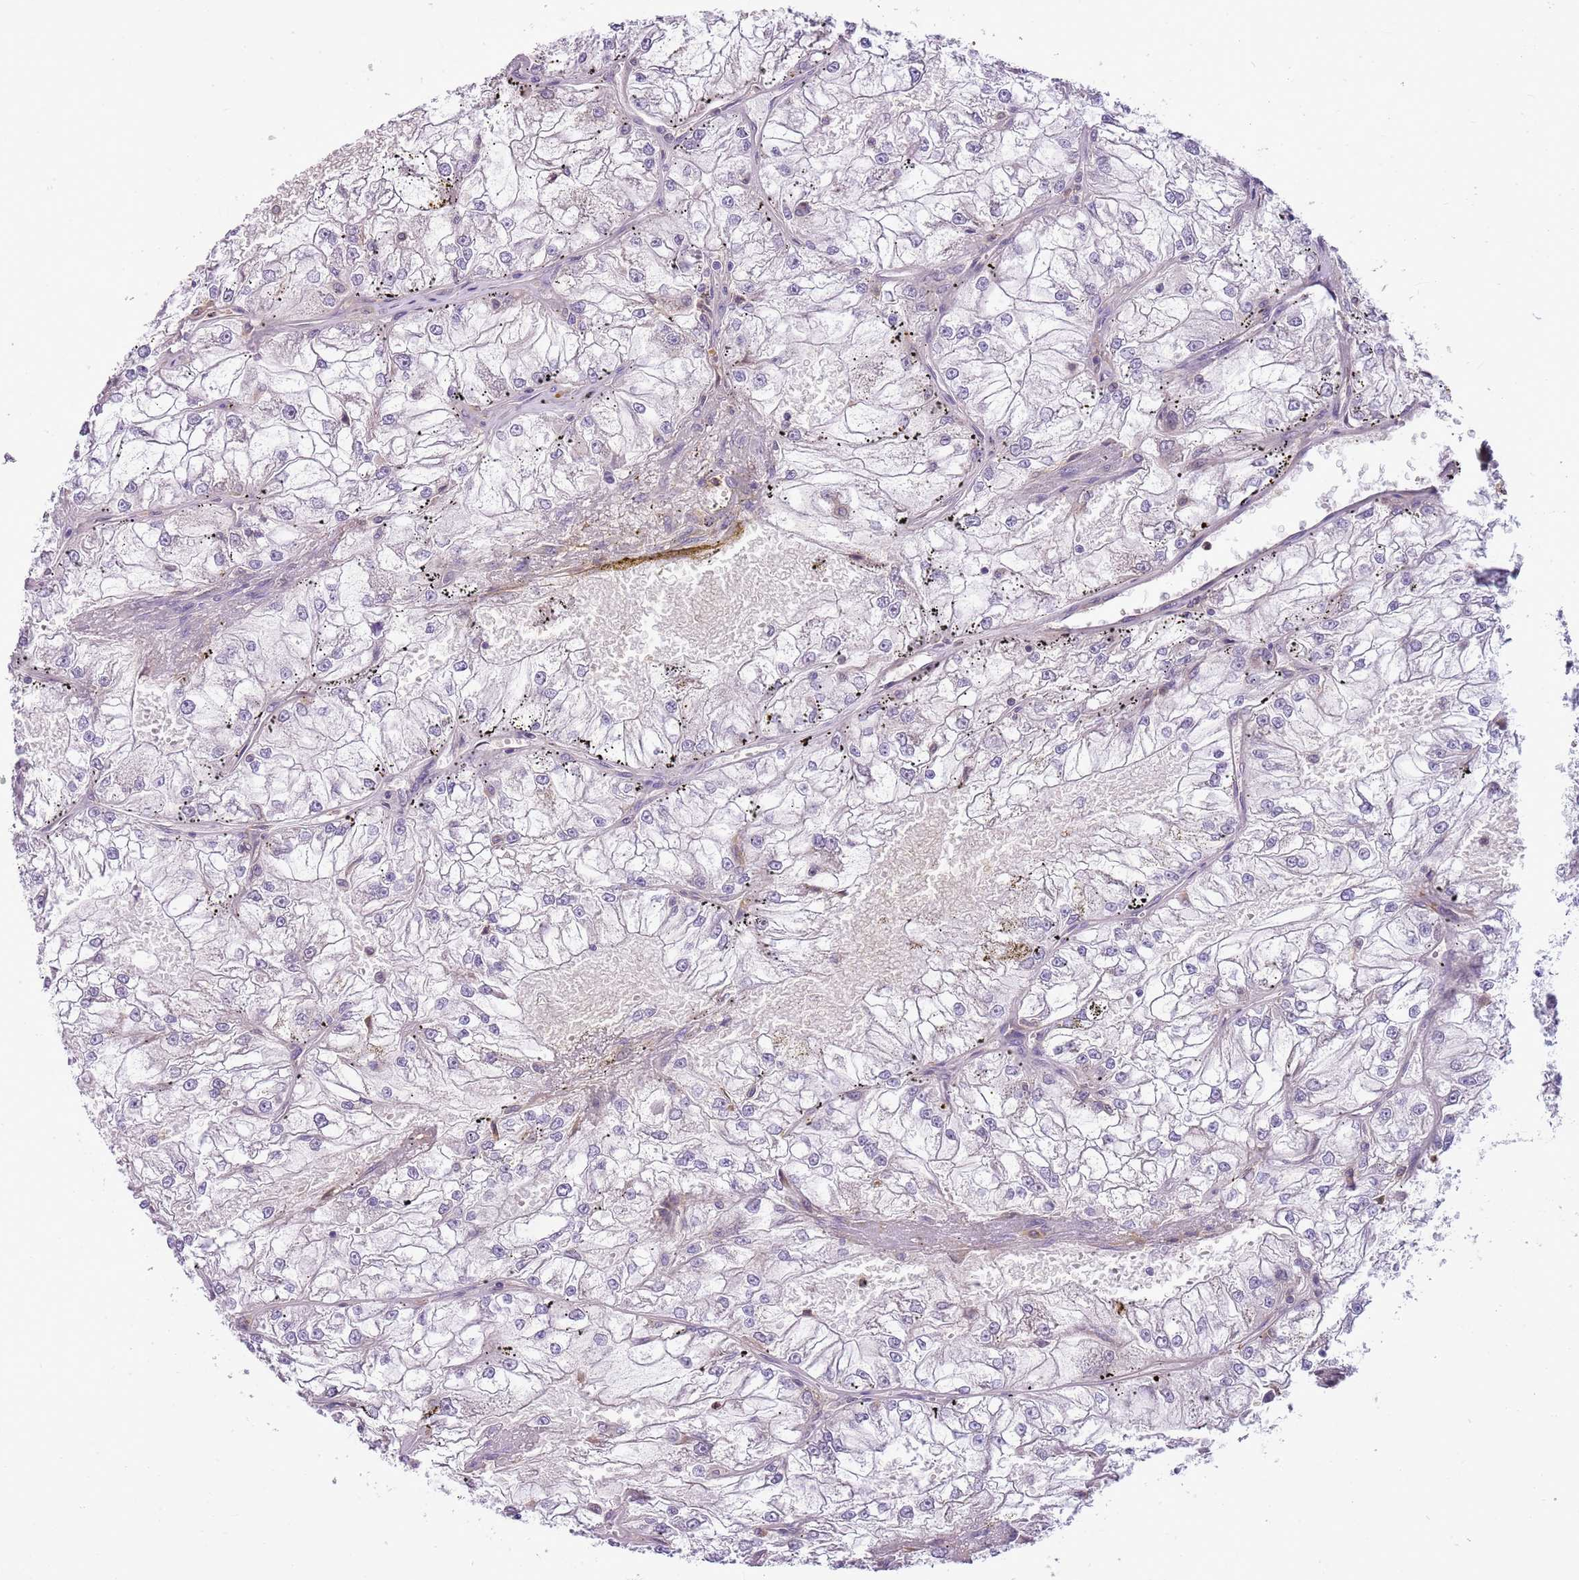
{"staining": {"intensity": "negative", "quantity": "none", "location": "none"}, "tissue": "renal cancer", "cell_type": "Tumor cells", "image_type": "cancer", "snomed": [{"axis": "morphology", "description": "Adenocarcinoma, NOS"}, {"axis": "topography", "description": "Kidney"}], "caption": "The image displays no staining of tumor cells in renal cancer (adenocarcinoma).", "gene": "DHX32", "patient": {"sex": "female", "age": 72}}